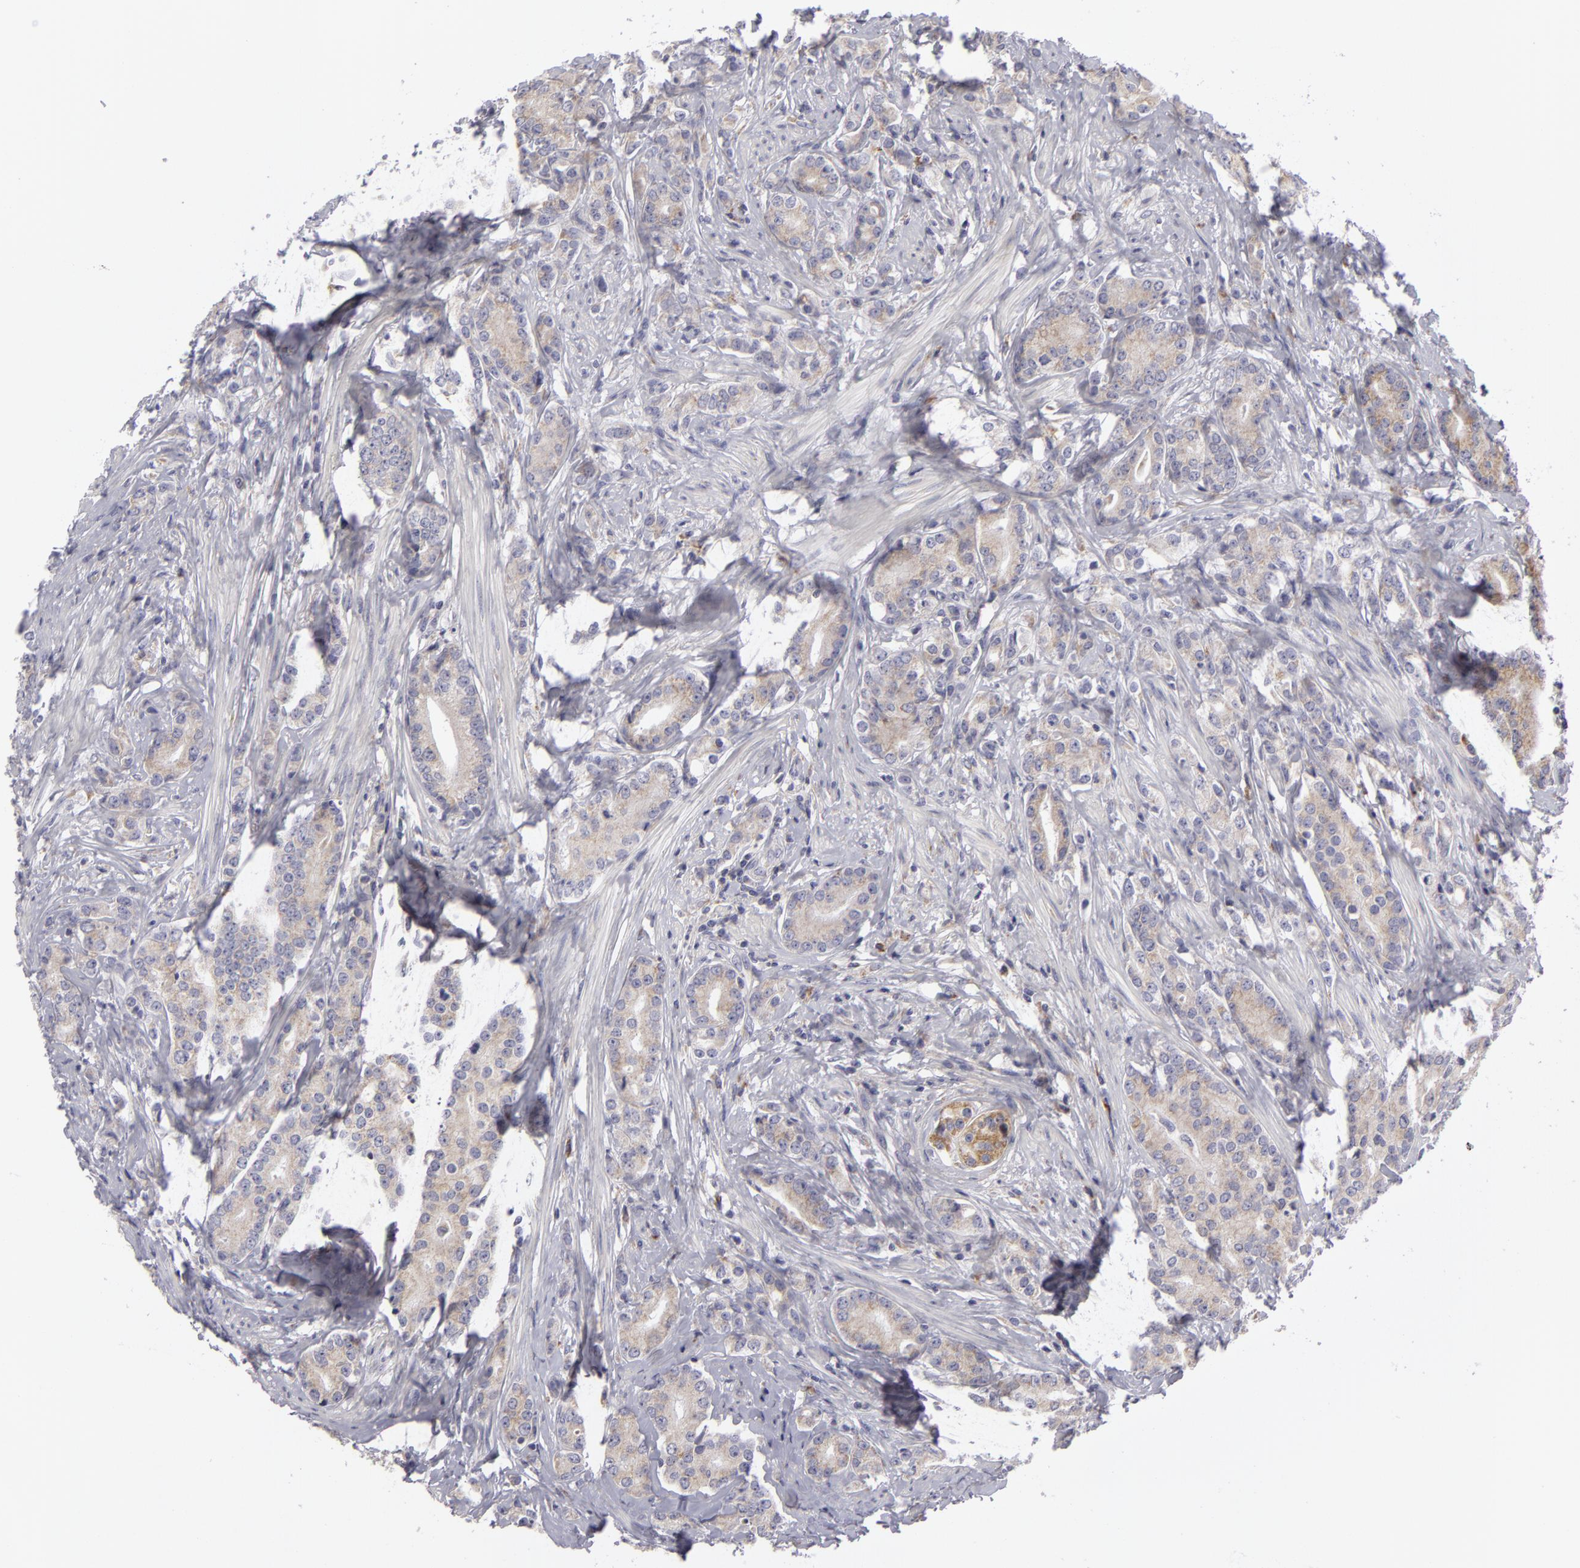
{"staining": {"intensity": "weak", "quantity": ">75%", "location": "cytoplasmic/membranous"}, "tissue": "prostate cancer", "cell_type": "Tumor cells", "image_type": "cancer", "snomed": [{"axis": "morphology", "description": "Adenocarcinoma, Medium grade"}, {"axis": "topography", "description": "Prostate"}], "caption": "A brown stain shows weak cytoplasmic/membranous staining of a protein in prostate cancer tumor cells.", "gene": "ATP2B3", "patient": {"sex": "male", "age": 59}}